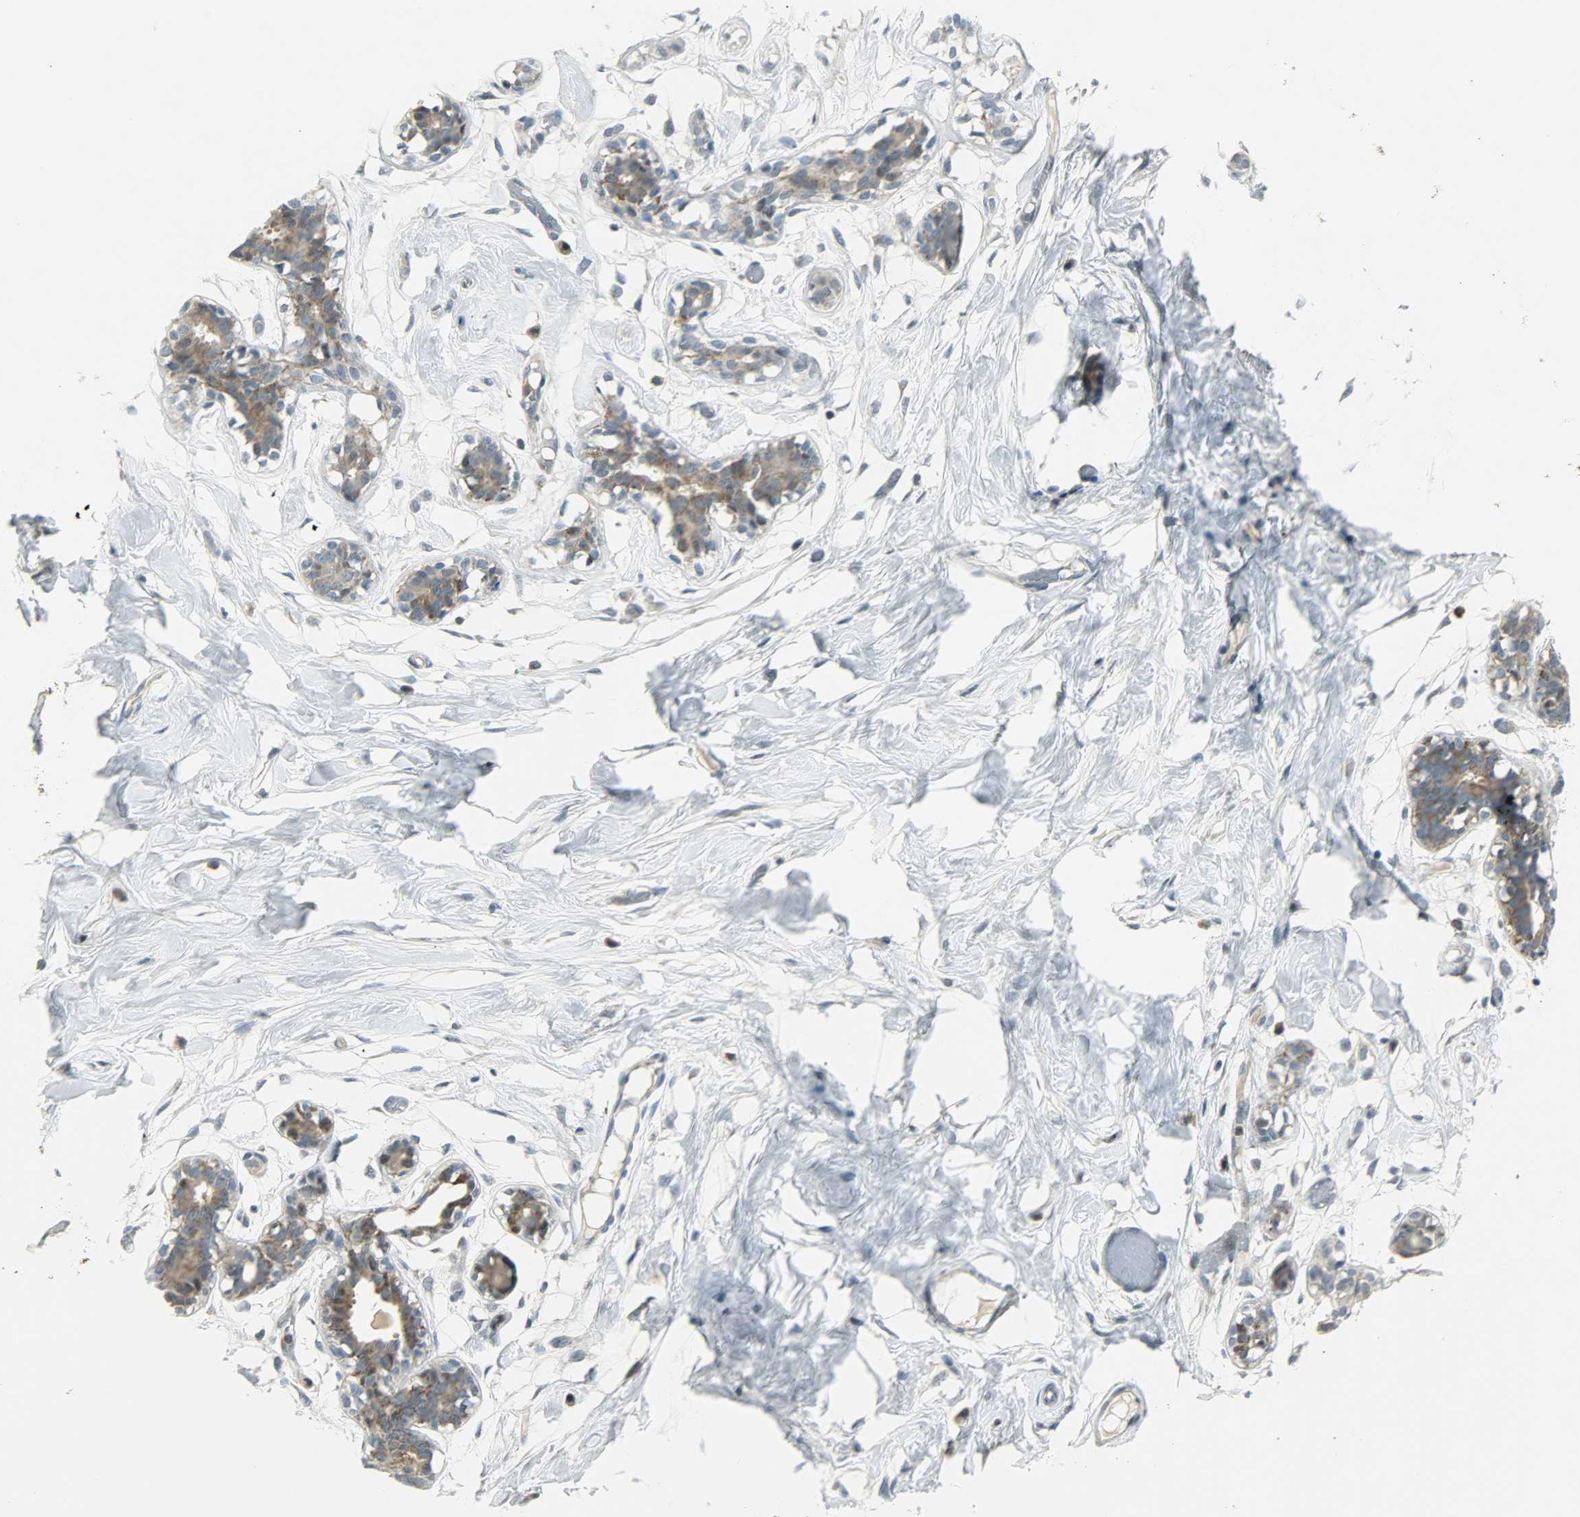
{"staining": {"intensity": "negative", "quantity": "none", "location": "none"}, "tissue": "breast", "cell_type": "Adipocytes", "image_type": "normal", "snomed": [{"axis": "morphology", "description": "Normal tissue, NOS"}, {"axis": "topography", "description": "Breast"}, {"axis": "topography", "description": "Adipose tissue"}], "caption": "Breast was stained to show a protein in brown. There is no significant positivity in adipocytes. Nuclei are stained in blue.", "gene": "IL15", "patient": {"sex": "female", "age": 25}}